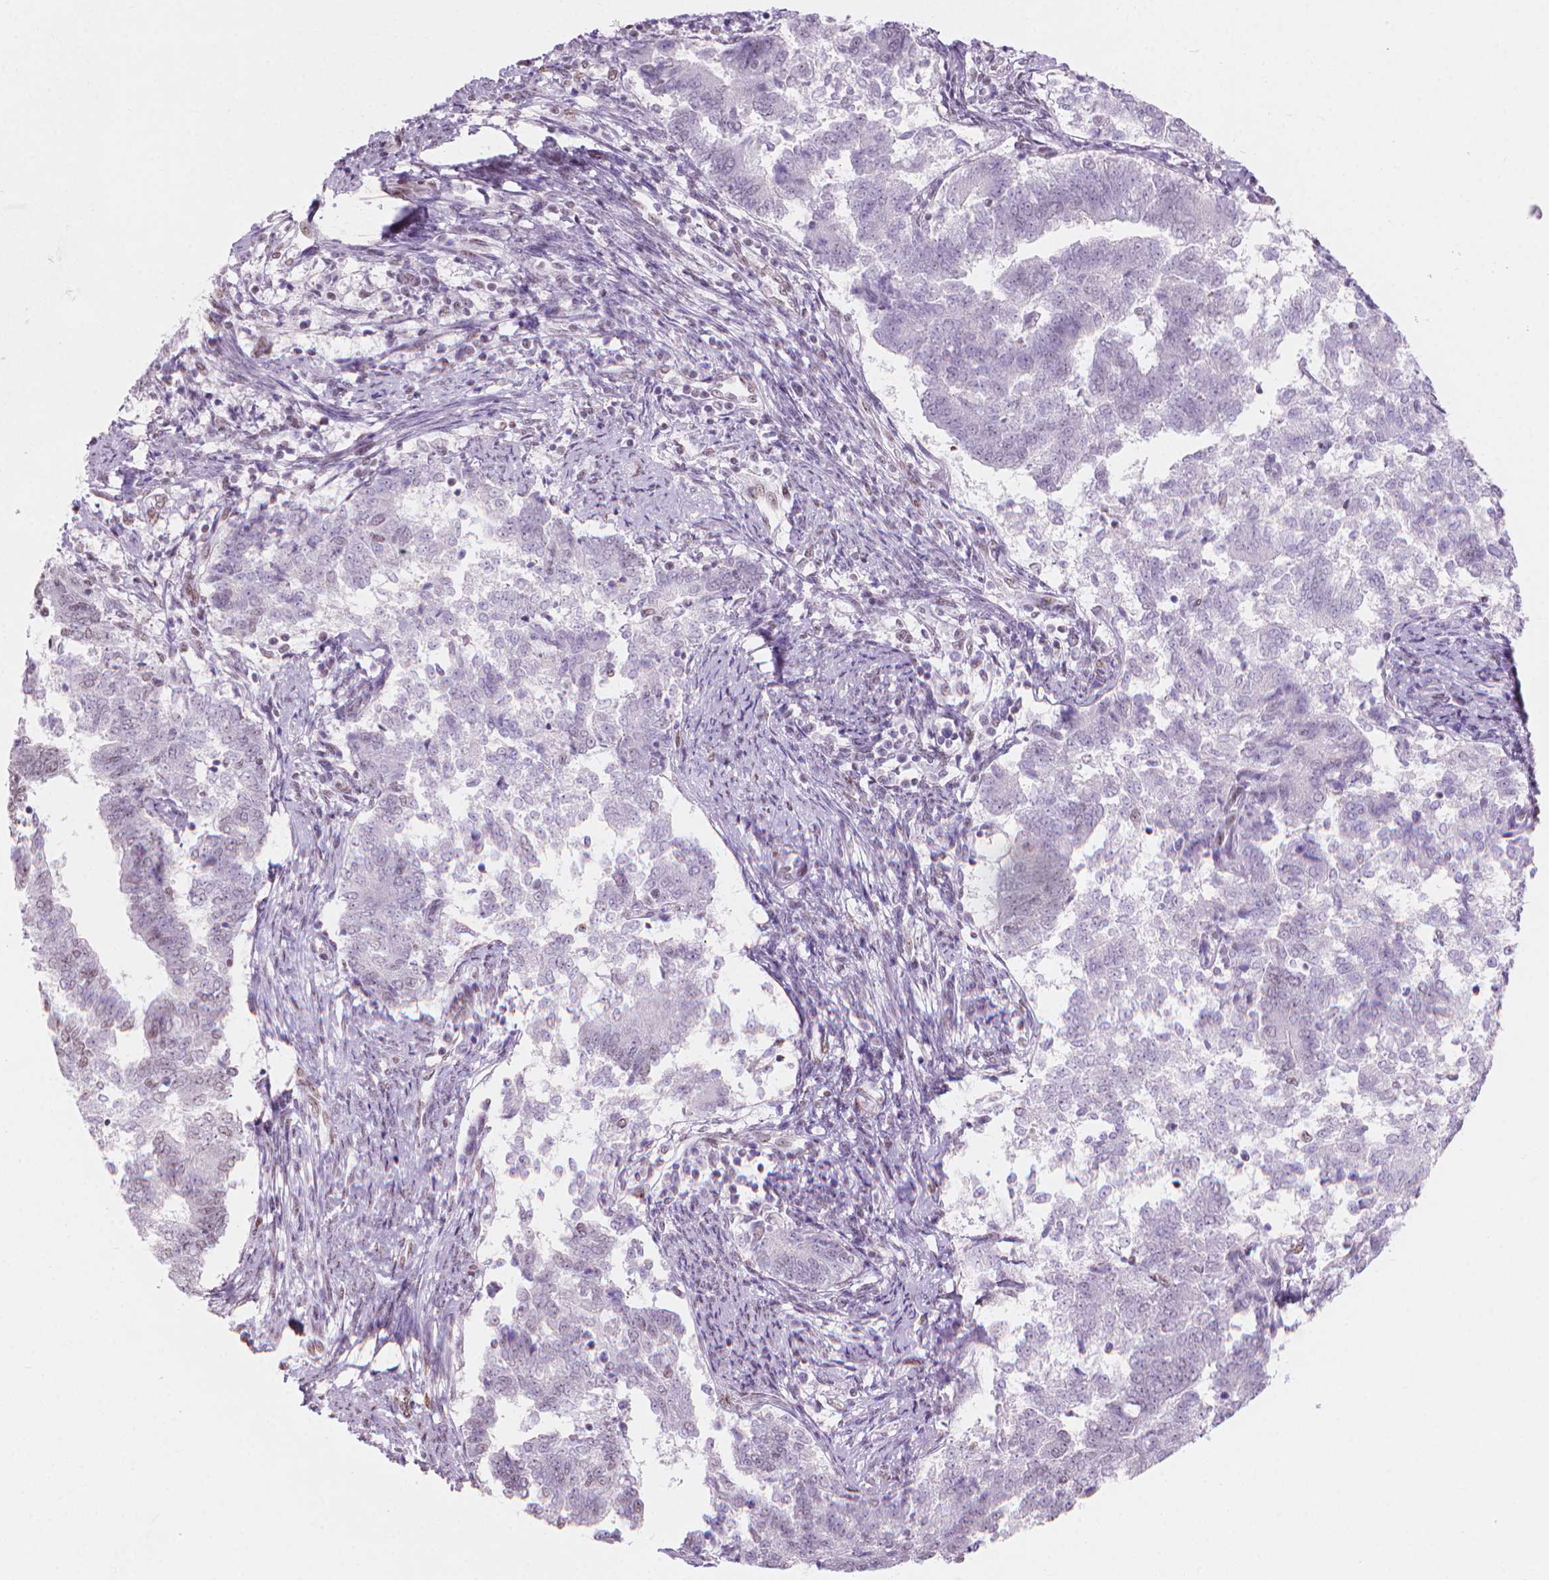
{"staining": {"intensity": "negative", "quantity": "none", "location": "none"}, "tissue": "endometrial cancer", "cell_type": "Tumor cells", "image_type": "cancer", "snomed": [{"axis": "morphology", "description": "Adenocarcinoma, NOS"}, {"axis": "topography", "description": "Endometrium"}], "caption": "High magnification brightfield microscopy of endometrial cancer stained with DAB (brown) and counterstained with hematoxylin (blue): tumor cells show no significant positivity.", "gene": "PIAS2", "patient": {"sex": "female", "age": 65}}